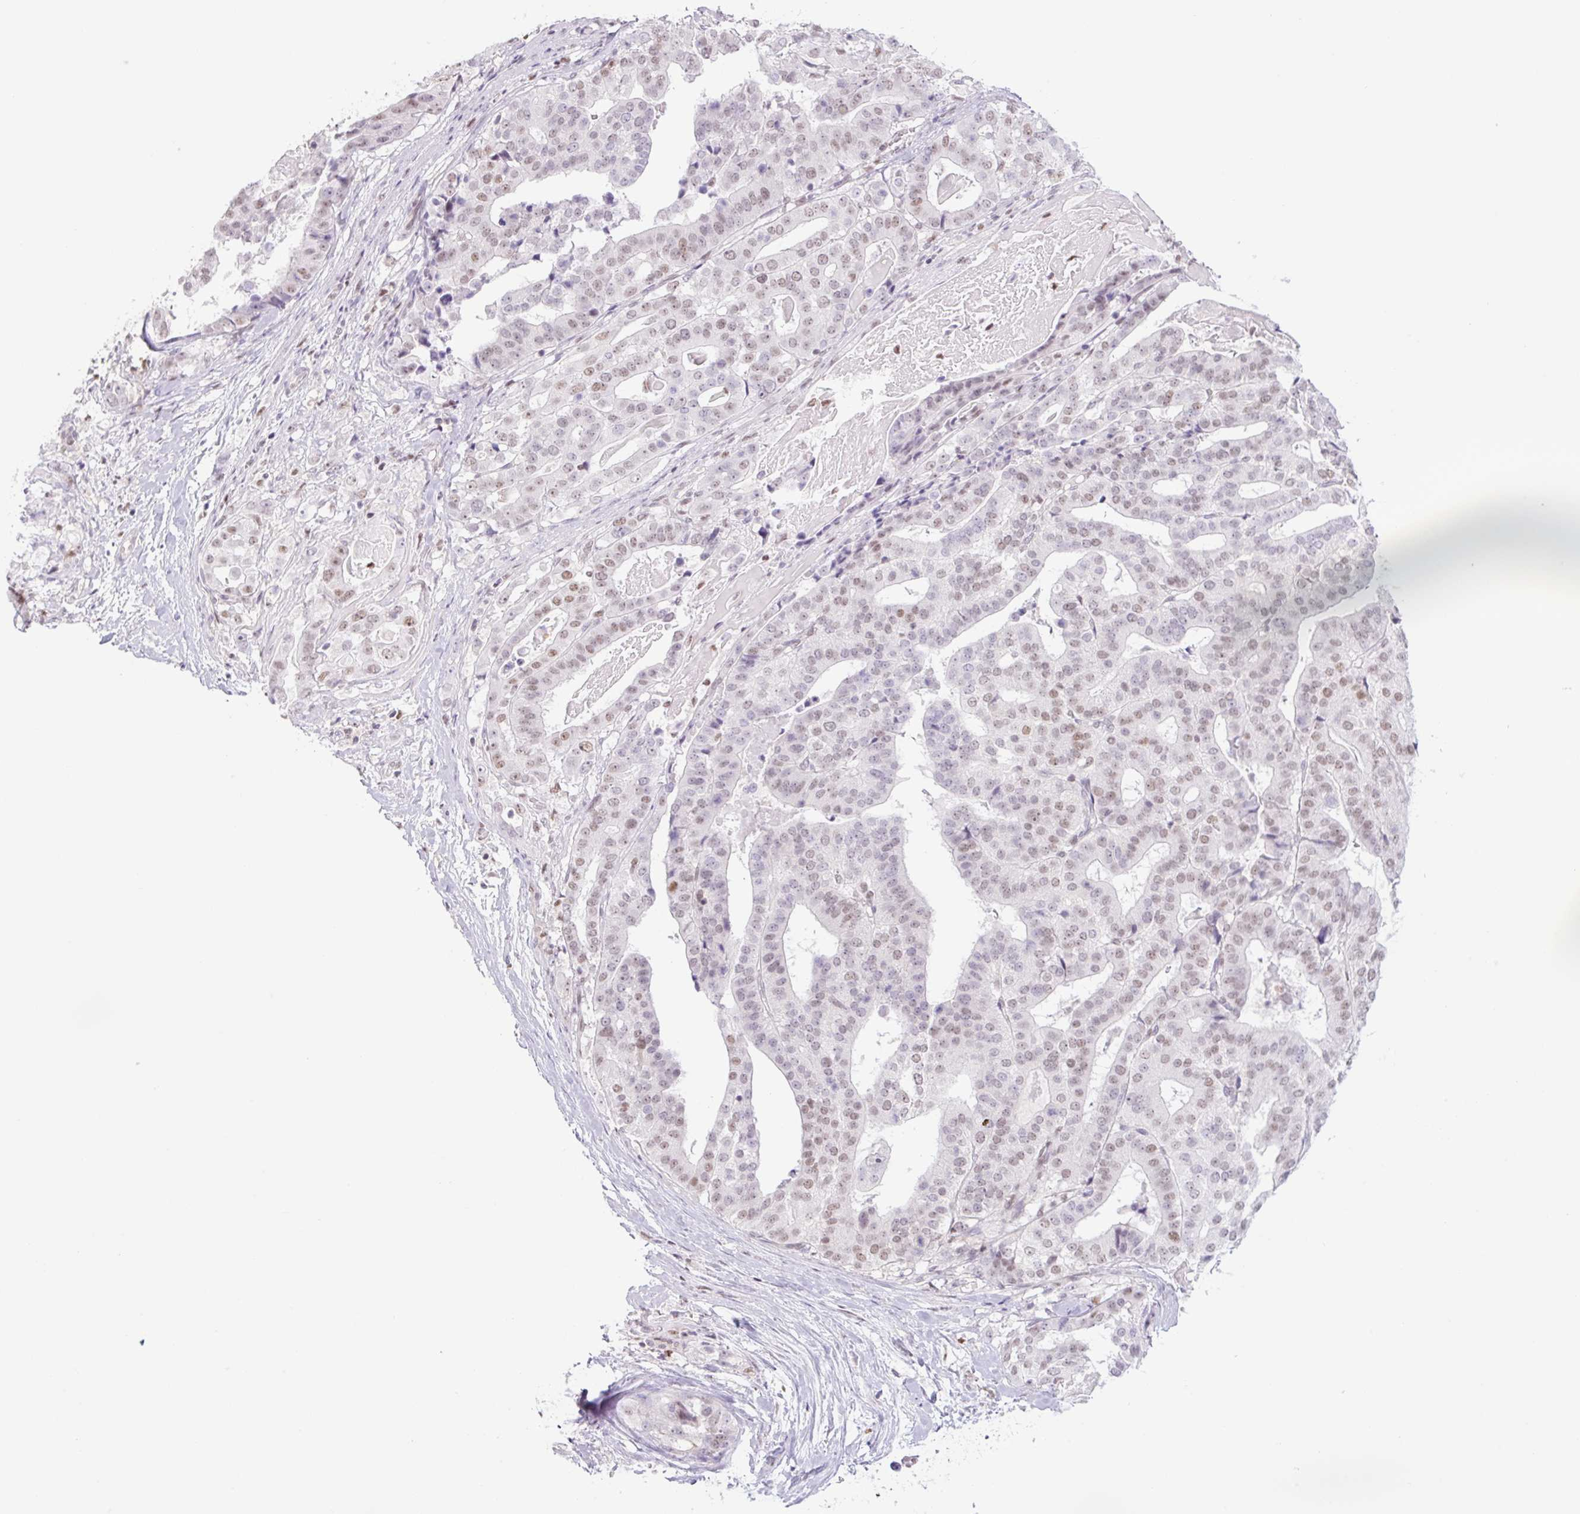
{"staining": {"intensity": "weak", "quantity": "25%-75%", "location": "nuclear"}, "tissue": "stomach cancer", "cell_type": "Tumor cells", "image_type": "cancer", "snomed": [{"axis": "morphology", "description": "Adenocarcinoma, NOS"}, {"axis": "topography", "description": "Stomach"}], "caption": "A brown stain highlights weak nuclear positivity of a protein in human stomach cancer (adenocarcinoma) tumor cells.", "gene": "TLE3", "patient": {"sex": "male", "age": 48}}